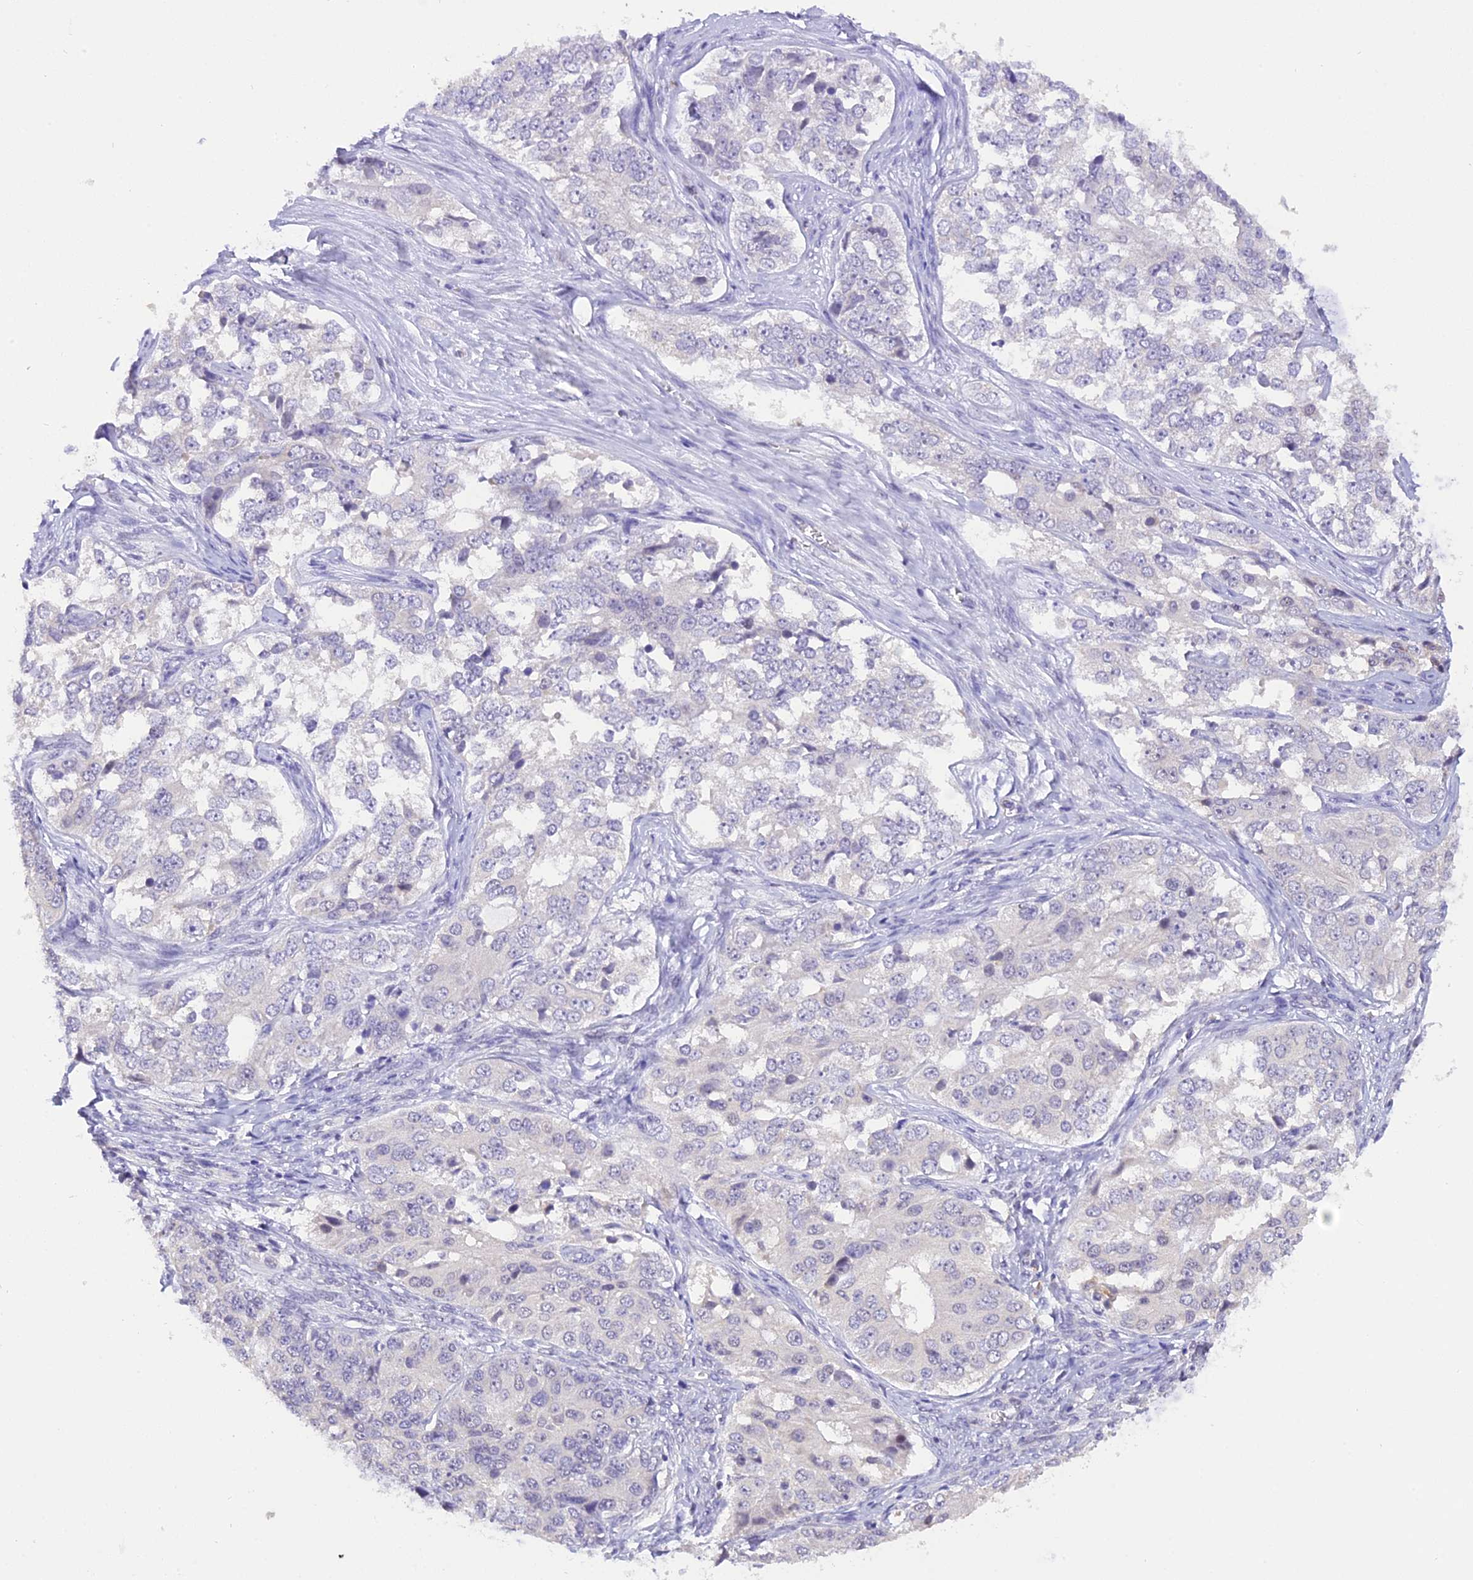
{"staining": {"intensity": "negative", "quantity": "none", "location": "none"}, "tissue": "ovarian cancer", "cell_type": "Tumor cells", "image_type": "cancer", "snomed": [{"axis": "morphology", "description": "Carcinoma, endometroid"}, {"axis": "topography", "description": "Ovary"}], "caption": "Immunohistochemical staining of human ovarian cancer (endometroid carcinoma) reveals no significant expression in tumor cells.", "gene": "AHSP", "patient": {"sex": "female", "age": 51}}